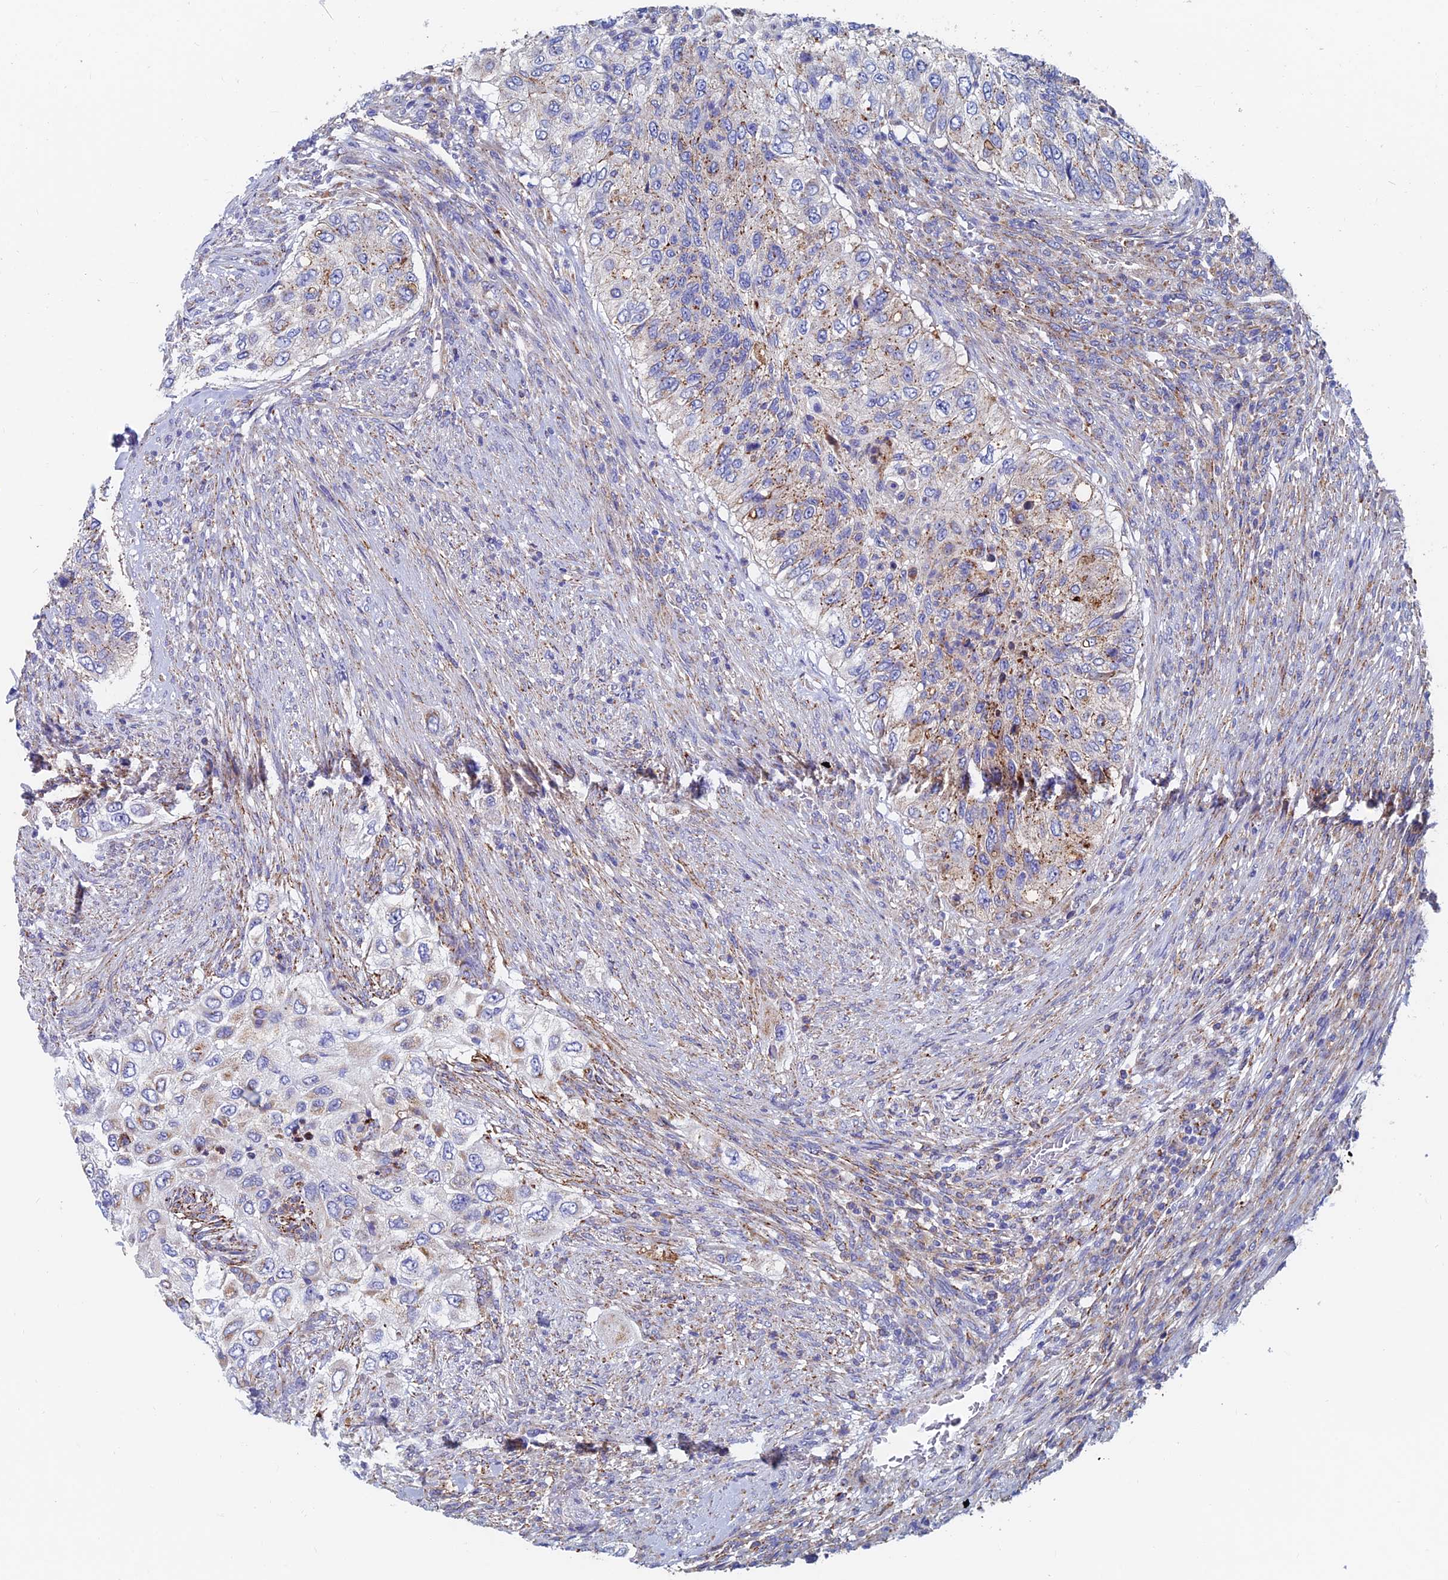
{"staining": {"intensity": "moderate", "quantity": ">75%", "location": "cytoplasmic/membranous"}, "tissue": "urothelial cancer", "cell_type": "Tumor cells", "image_type": "cancer", "snomed": [{"axis": "morphology", "description": "Urothelial carcinoma, High grade"}, {"axis": "topography", "description": "Urinary bladder"}], "caption": "Protein expression analysis of urothelial carcinoma (high-grade) displays moderate cytoplasmic/membranous positivity in about >75% of tumor cells.", "gene": "SPNS1", "patient": {"sex": "female", "age": 60}}